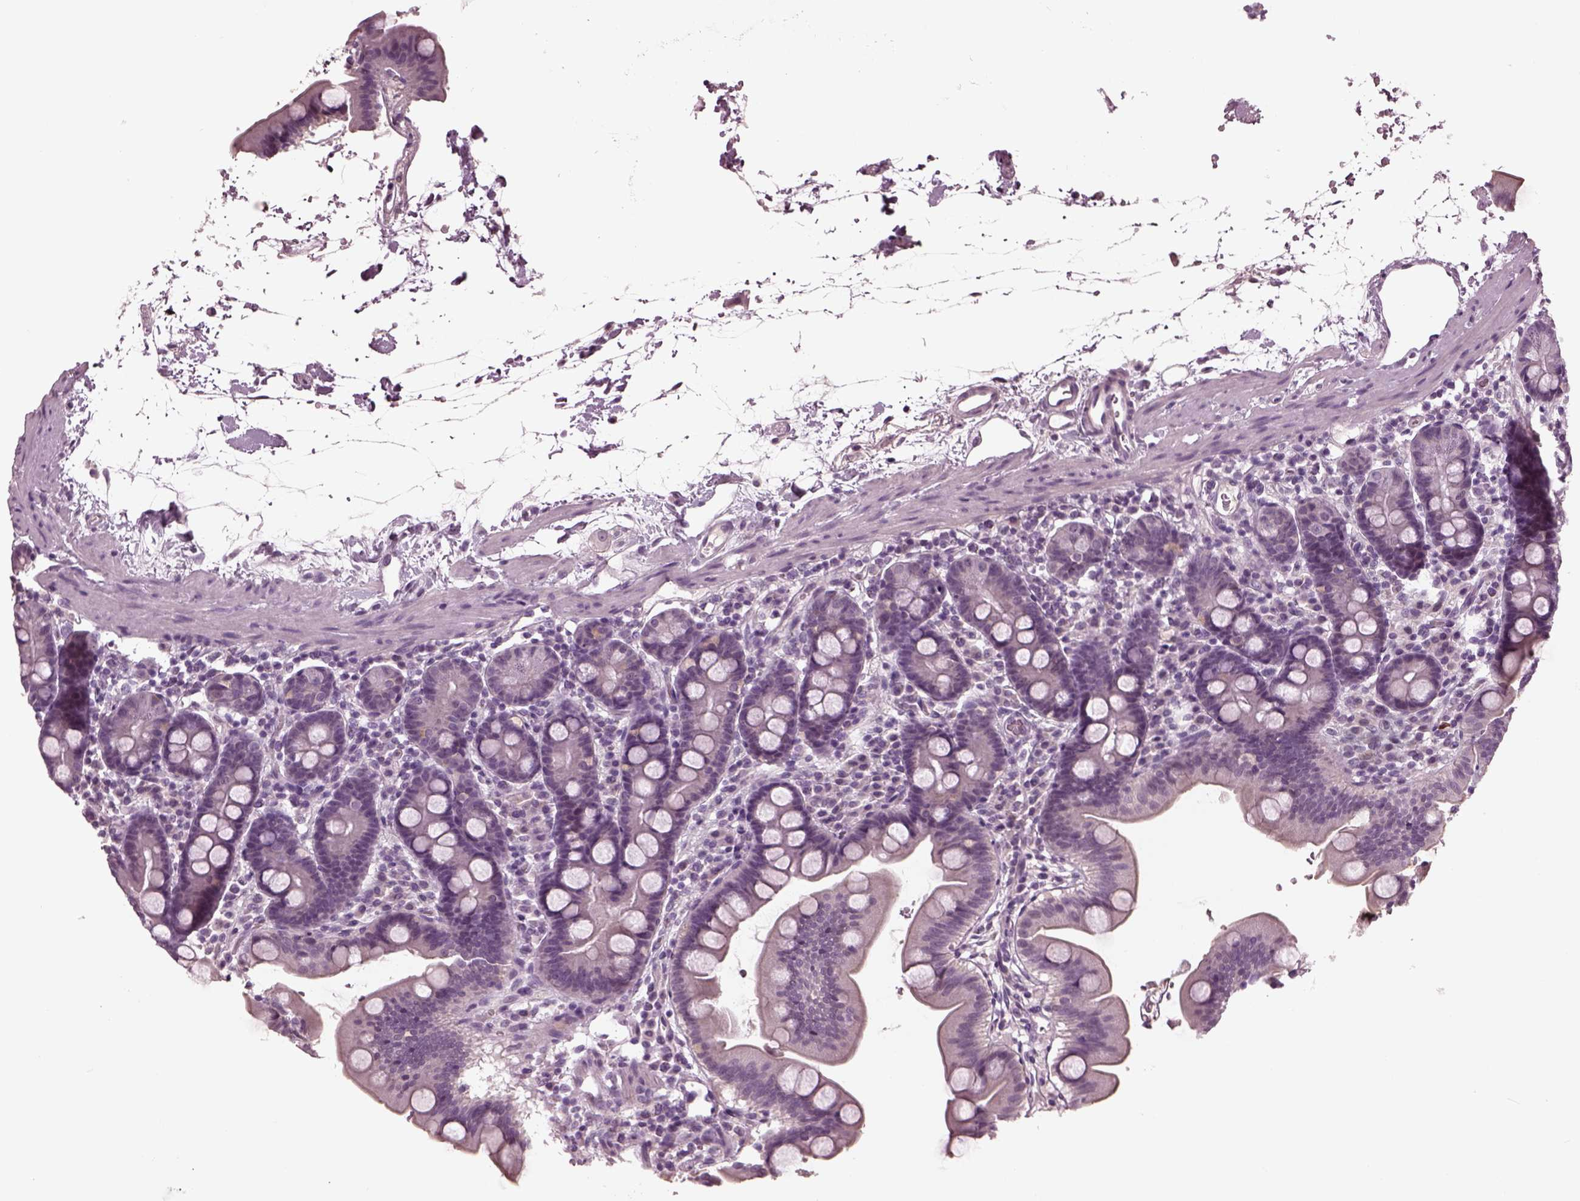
{"staining": {"intensity": "negative", "quantity": "none", "location": "none"}, "tissue": "duodenum", "cell_type": "Glandular cells", "image_type": "normal", "snomed": [{"axis": "morphology", "description": "Normal tissue, NOS"}, {"axis": "topography", "description": "Duodenum"}], "caption": "This is a photomicrograph of immunohistochemistry (IHC) staining of unremarkable duodenum, which shows no expression in glandular cells.", "gene": "CLCN4", "patient": {"sex": "male", "age": 59}}